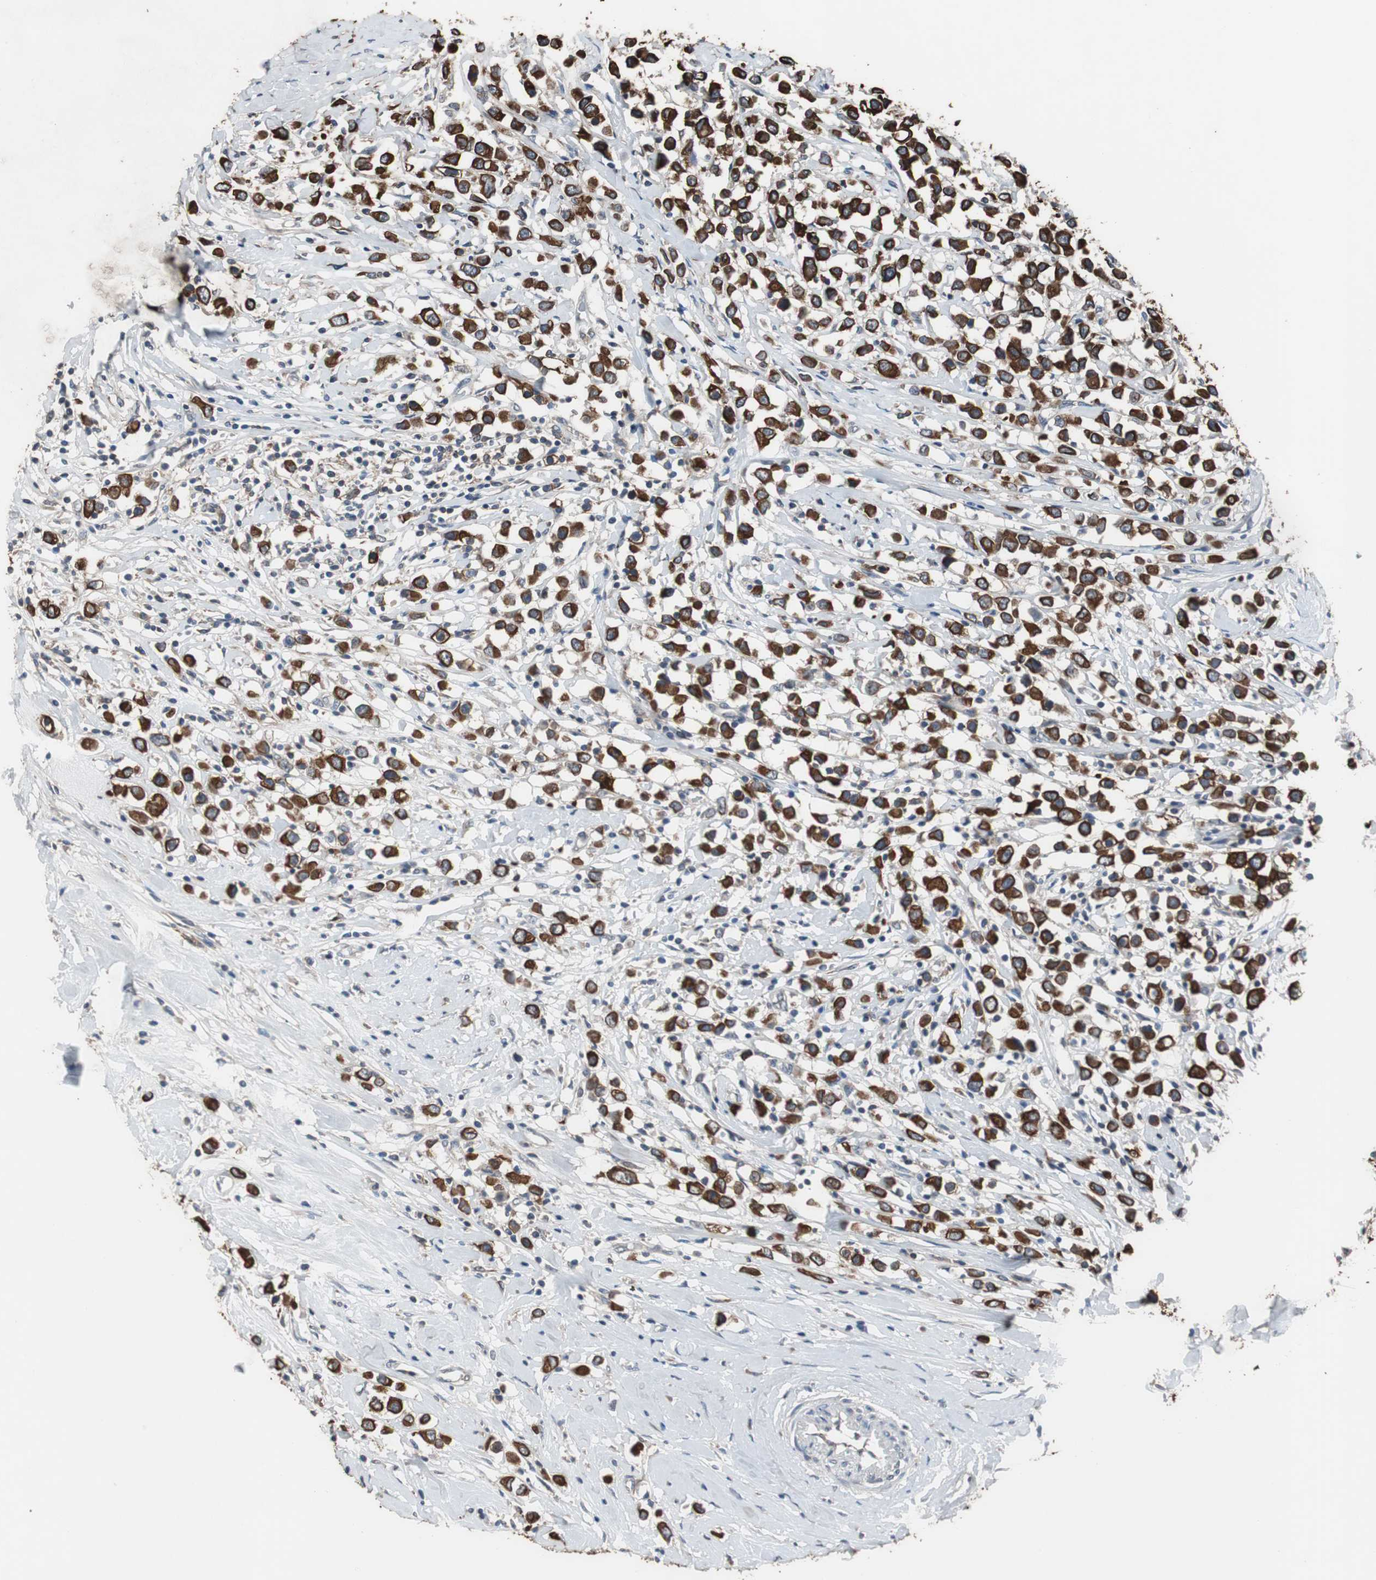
{"staining": {"intensity": "strong", "quantity": ">75%", "location": "cytoplasmic/membranous"}, "tissue": "breast cancer", "cell_type": "Tumor cells", "image_type": "cancer", "snomed": [{"axis": "morphology", "description": "Duct carcinoma"}, {"axis": "topography", "description": "Breast"}], "caption": "The photomicrograph shows a brown stain indicating the presence of a protein in the cytoplasmic/membranous of tumor cells in intraductal carcinoma (breast).", "gene": "USP10", "patient": {"sex": "female", "age": 61}}